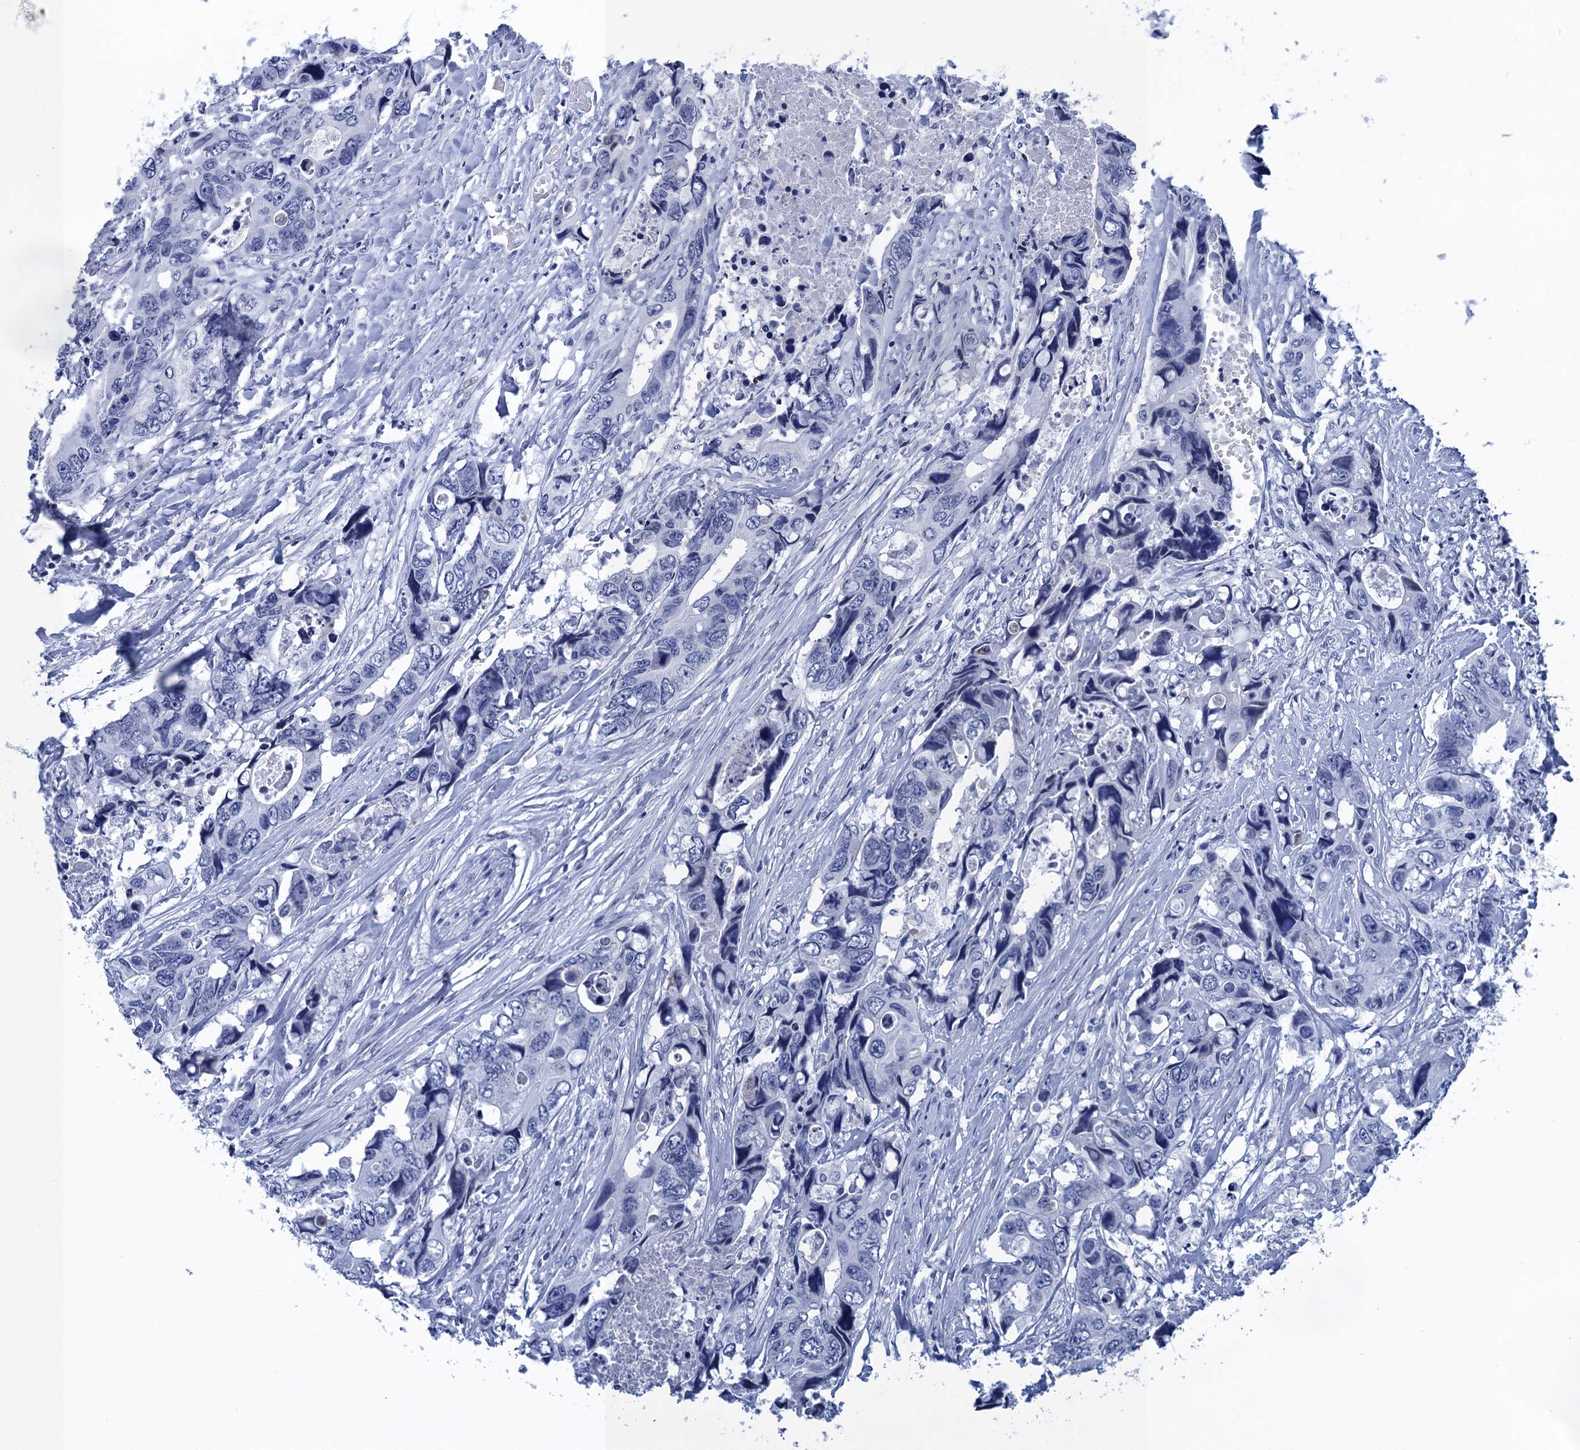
{"staining": {"intensity": "negative", "quantity": "none", "location": "none"}, "tissue": "colorectal cancer", "cell_type": "Tumor cells", "image_type": "cancer", "snomed": [{"axis": "morphology", "description": "Adenocarcinoma, NOS"}, {"axis": "topography", "description": "Rectum"}], "caption": "There is no significant staining in tumor cells of colorectal adenocarcinoma.", "gene": "METTL25", "patient": {"sex": "male", "age": 57}}